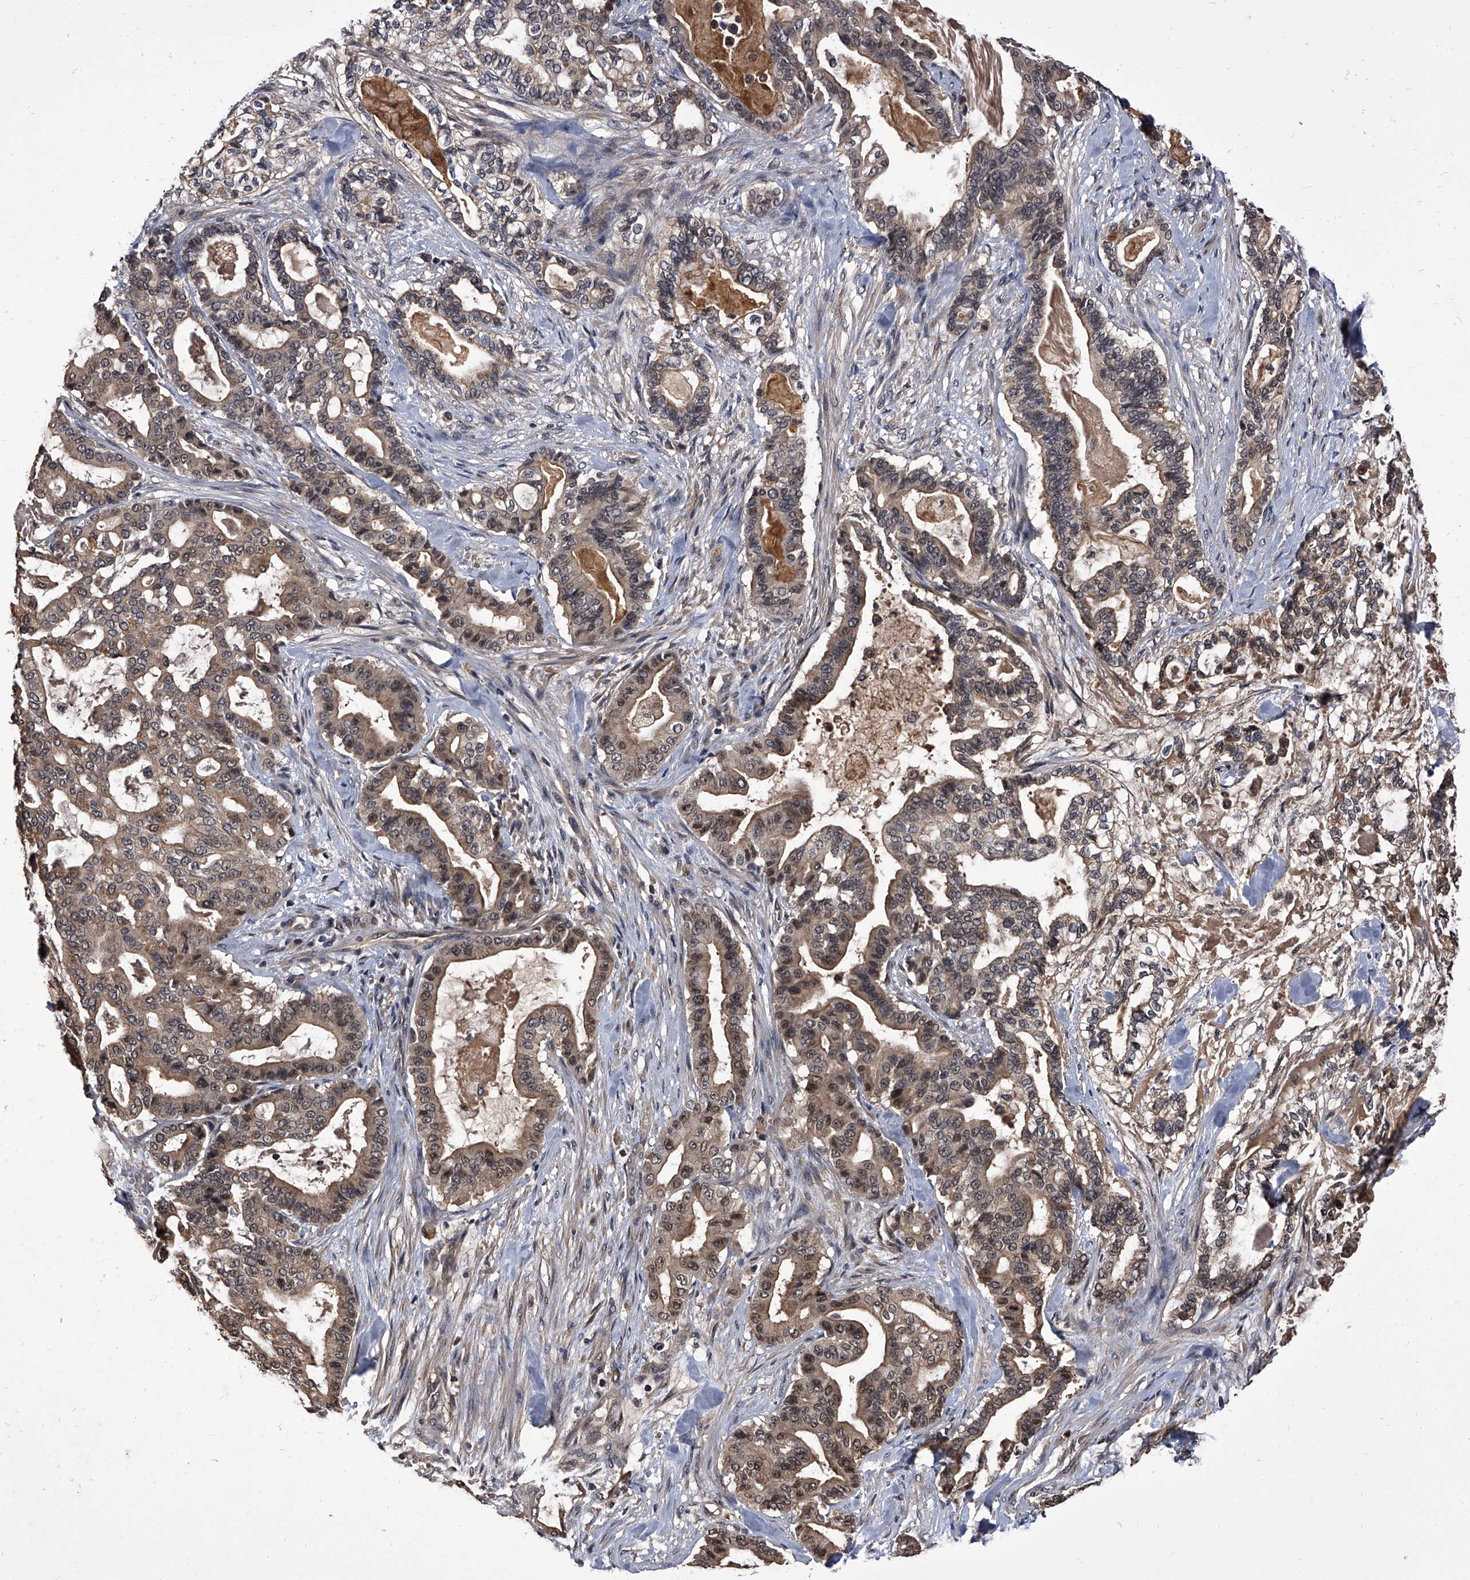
{"staining": {"intensity": "weak", "quantity": ">75%", "location": "cytoplasmic/membranous,nuclear"}, "tissue": "pancreatic cancer", "cell_type": "Tumor cells", "image_type": "cancer", "snomed": [{"axis": "morphology", "description": "Adenocarcinoma, NOS"}, {"axis": "topography", "description": "Pancreas"}], "caption": "Protein staining demonstrates weak cytoplasmic/membranous and nuclear positivity in approximately >75% of tumor cells in adenocarcinoma (pancreatic).", "gene": "SLC18B1", "patient": {"sex": "male", "age": 63}}